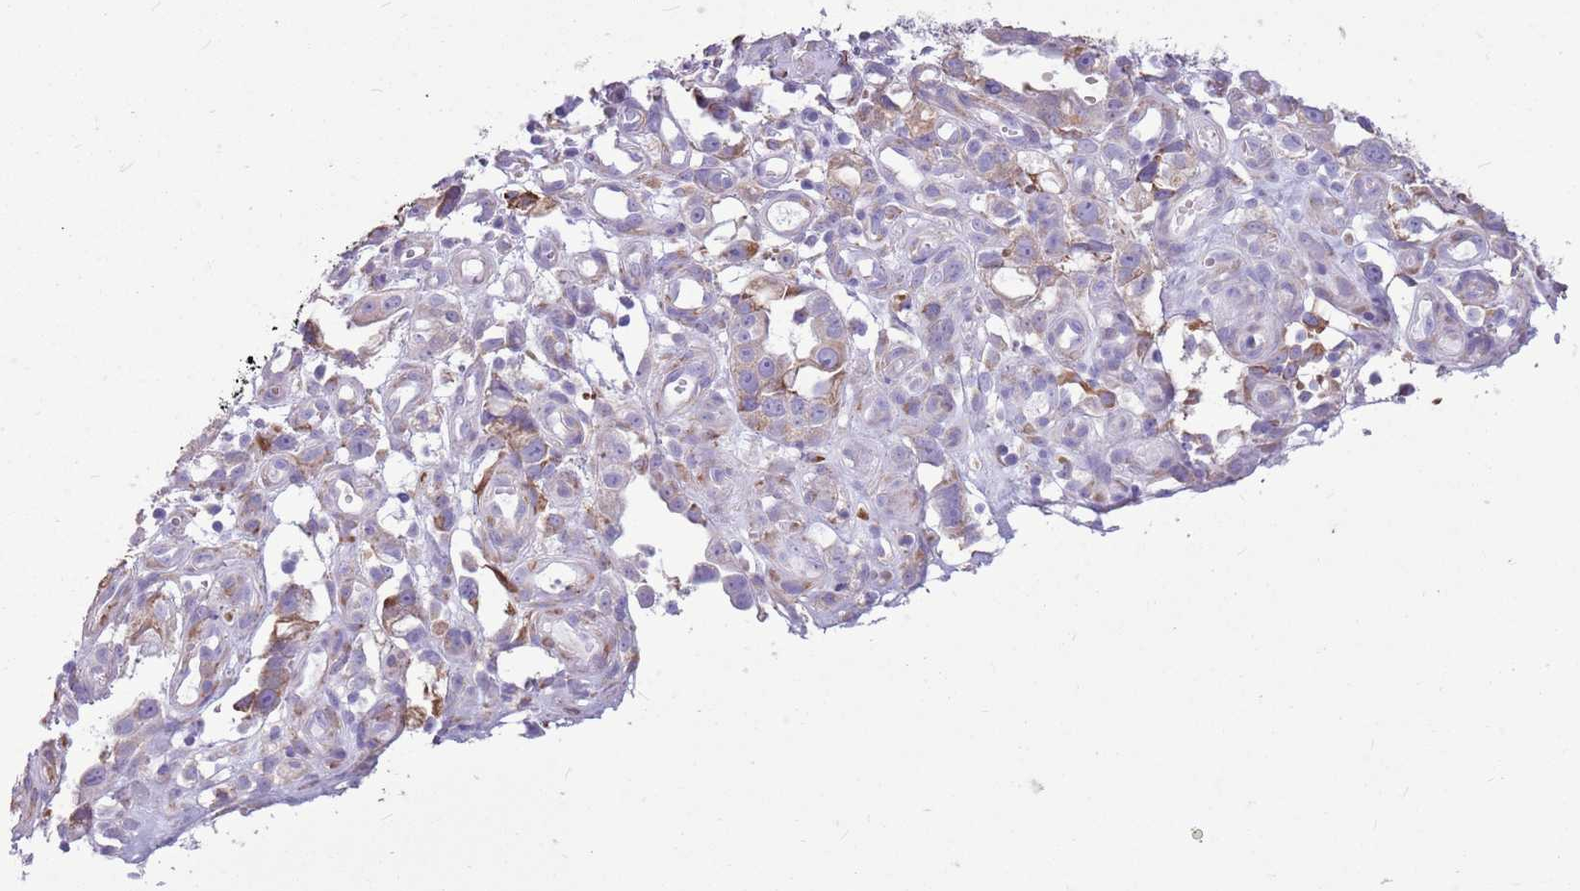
{"staining": {"intensity": "moderate", "quantity": "<25%", "location": "cytoplasmic/membranous"}, "tissue": "stomach cancer", "cell_type": "Tumor cells", "image_type": "cancer", "snomed": [{"axis": "morphology", "description": "Adenocarcinoma, NOS"}, {"axis": "topography", "description": "Stomach"}], "caption": "IHC histopathology image of neoplastic tissue: stomach cancer stained using immunohistochemistry demonstrates low levels of moderate protein expression localized specifically in the cytoplasmic/membranous of tumor cells, appearing as a cytoplasmic/membranous brown color.", "gene": "KCTD19", "patient": {"sex": "male", "age": 55}}